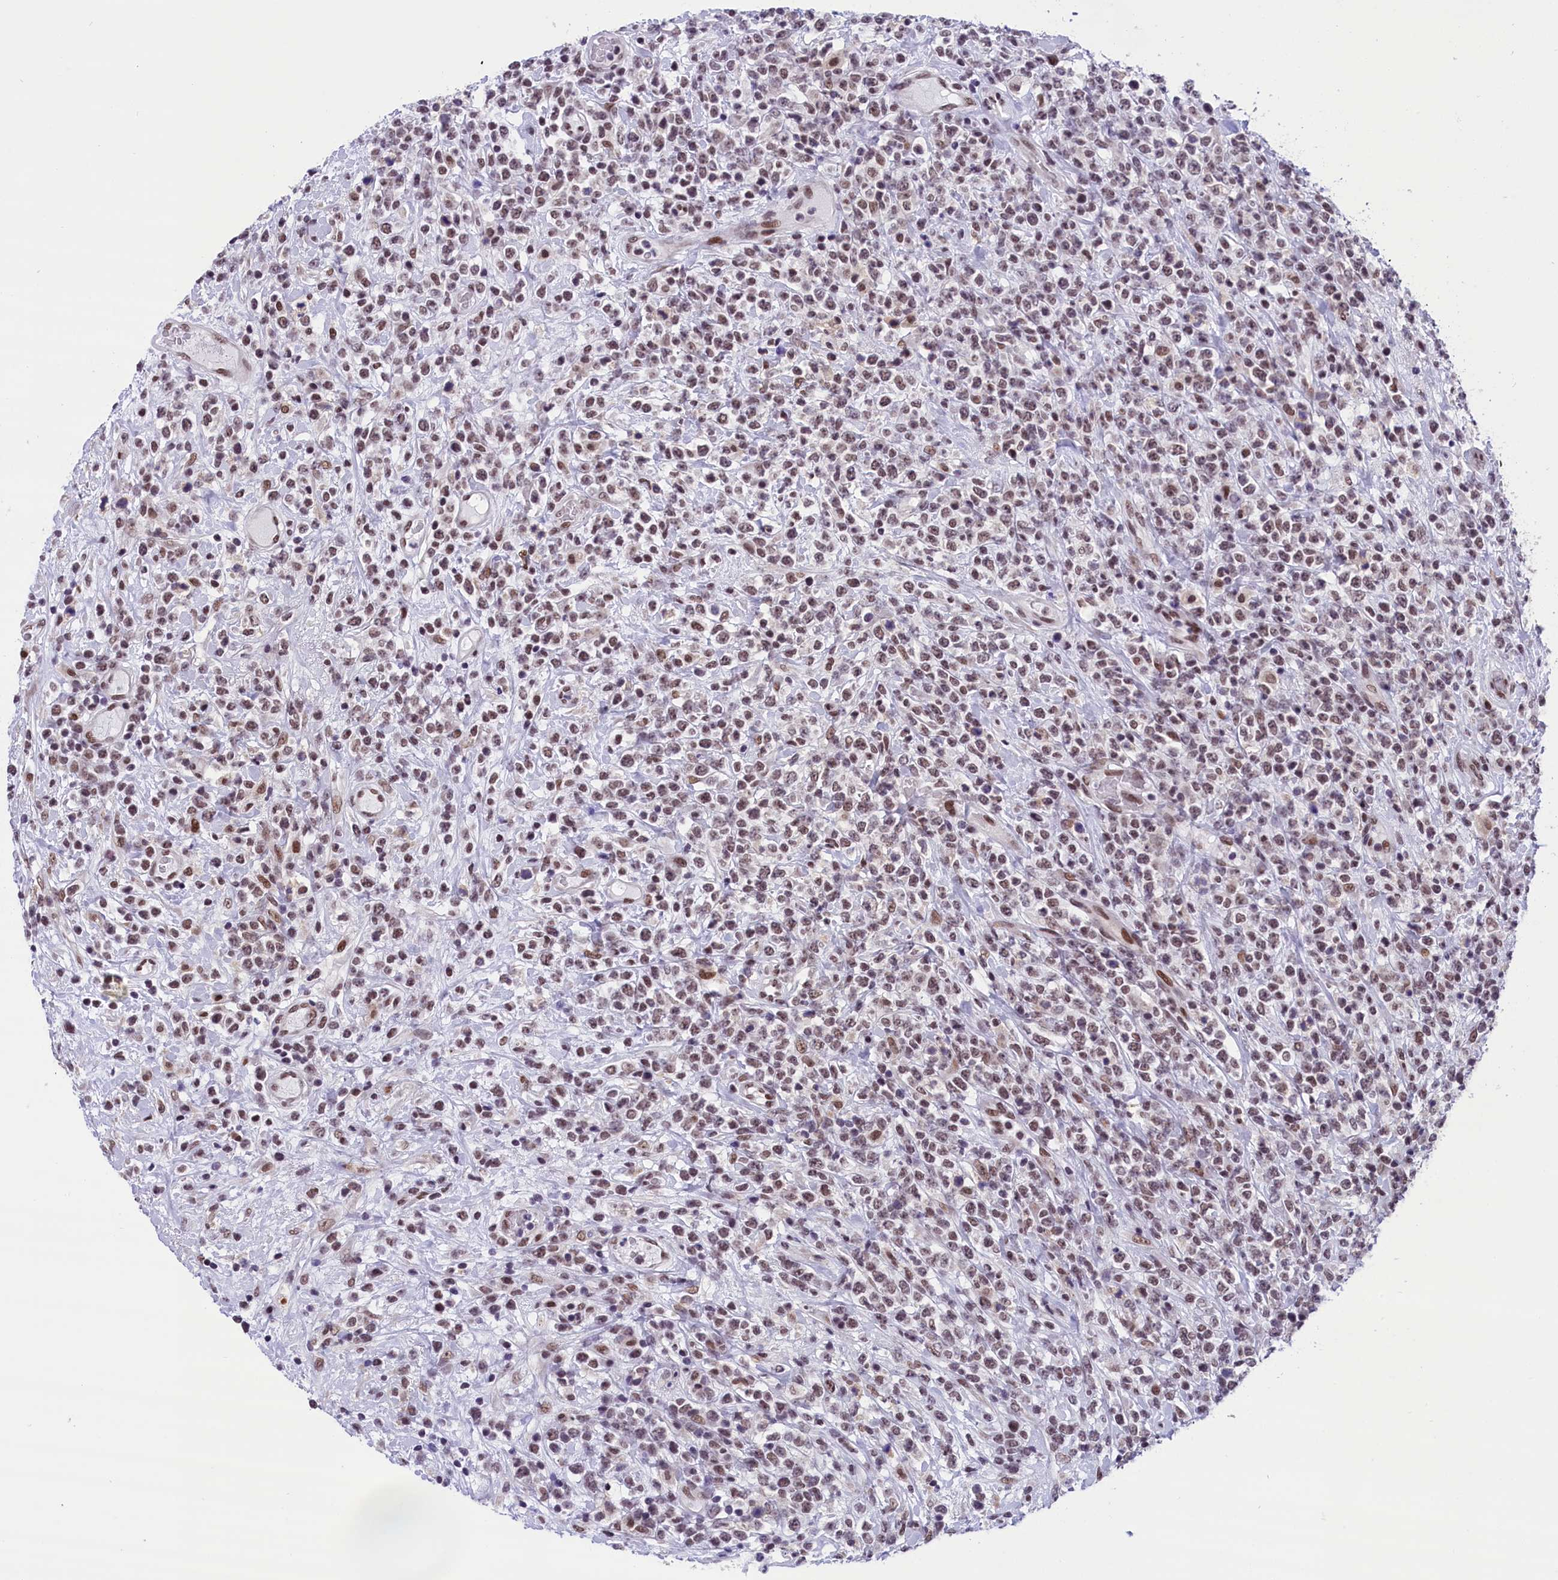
{"staining": {"intensity": "weak", "quantity": ">75%", "location": "nuclear"}, "tissue": "lymphoma", "cell_type": "Tumor cells", "image_type": "cancer", "snomed": [{"axis": "morphology", "description": "Malignant lymphoma, non-Hodgkin's type, High grade"}, {"axis": "topography", "description": "Colon"}], "caption": "High-power microscopy captured an IHC photomicrograph of lymphoma, revealing weak nuclear expression in about >75% of tumor cells.", "gene": "CDYL2", "patient": {"sex": "female", "age": 53}}